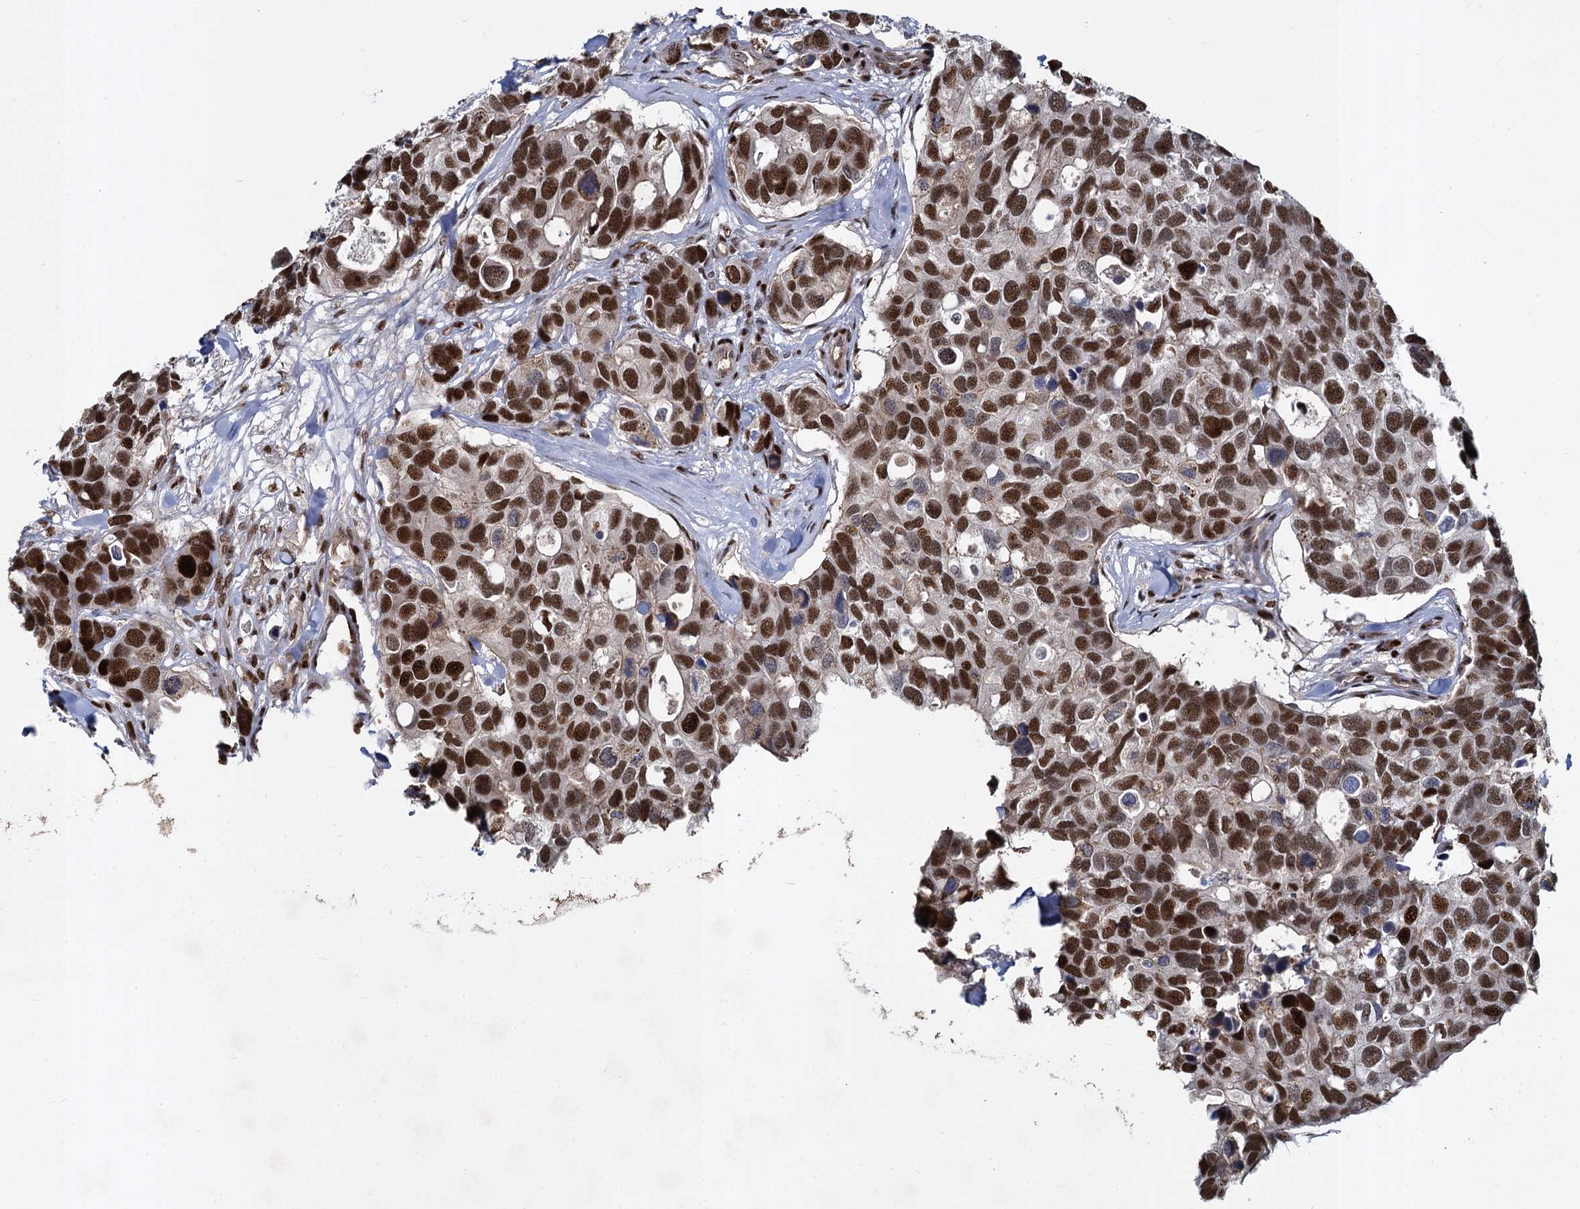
{"staining": {"intensity": "strong", "quantity": ">75%", "location": "nuclear"}, "tissue": "breast cancer", "cell_type": "Tumor cells", "image_type": "cancer", "snomed": [{"axis": "morphology", "description": "Duct carcinoma"}, {"axis": "topography", "description": "Breast"}], "caption": "IHC (DAB) staining of breast cancer (invasive ductal carcinoma) reveals strong nuclear protein expression in approximately >75% of tumor cells. Using DAB (3,3'-diaminobenzidine) (brown) and hematoxylin (blue) stains, captured at high magnification using brightfield microscopy.", "gene": "ANKRD49", "patient": {"sex": "female", "age": 83}}